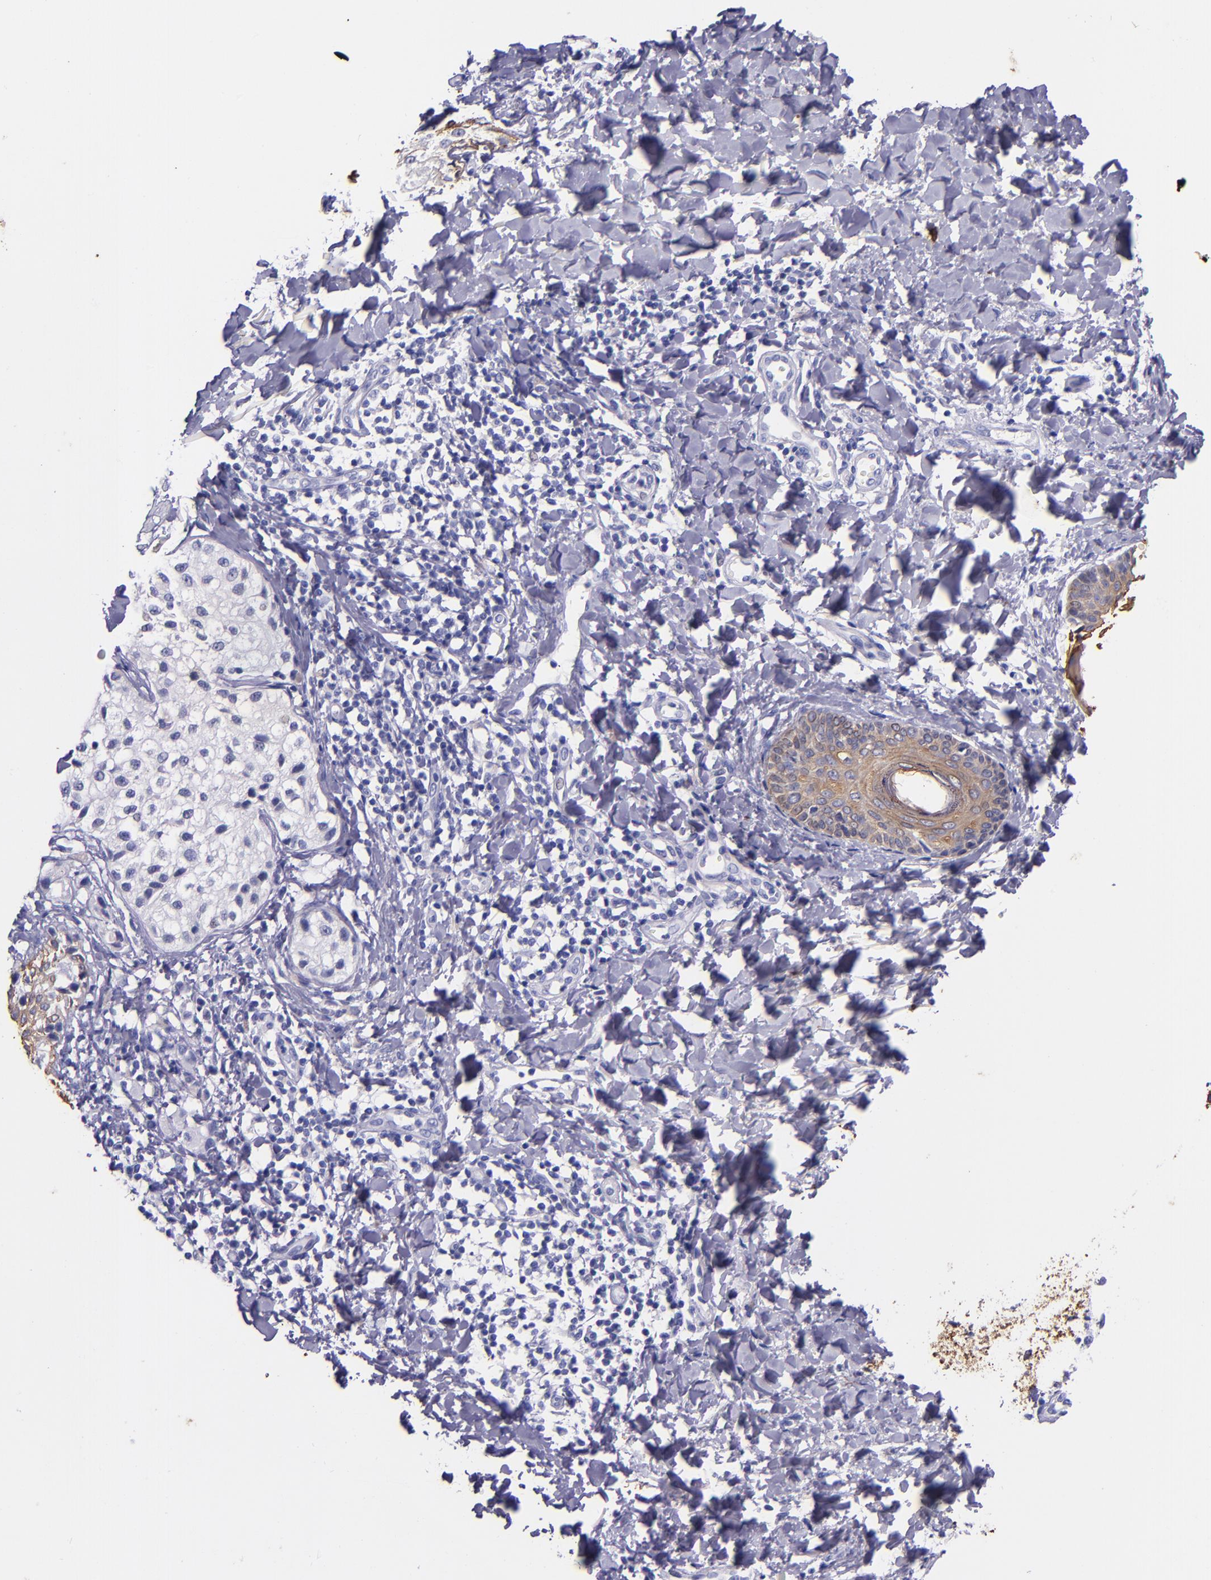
{"staining": {"intensity": "negative", "quantity": "none", "location": "none"}, "tissue": "melanoma", "cell_type": "Tumor cells", "image_type": "cancer", "snomed": [{"axis": "morphology", "description": "Malignant melanoma, NOS"}, {"axis": "topography", "description": "Skin"}], "caption": "Immunohistochemistry (IHC) histopathology image of neoplastic tissue: human malignant melanoma stained with DAB shows no significant protein expression in tumor cells.", "gene": "KRT4", "patient": {"sex": "male", "age": 23}}